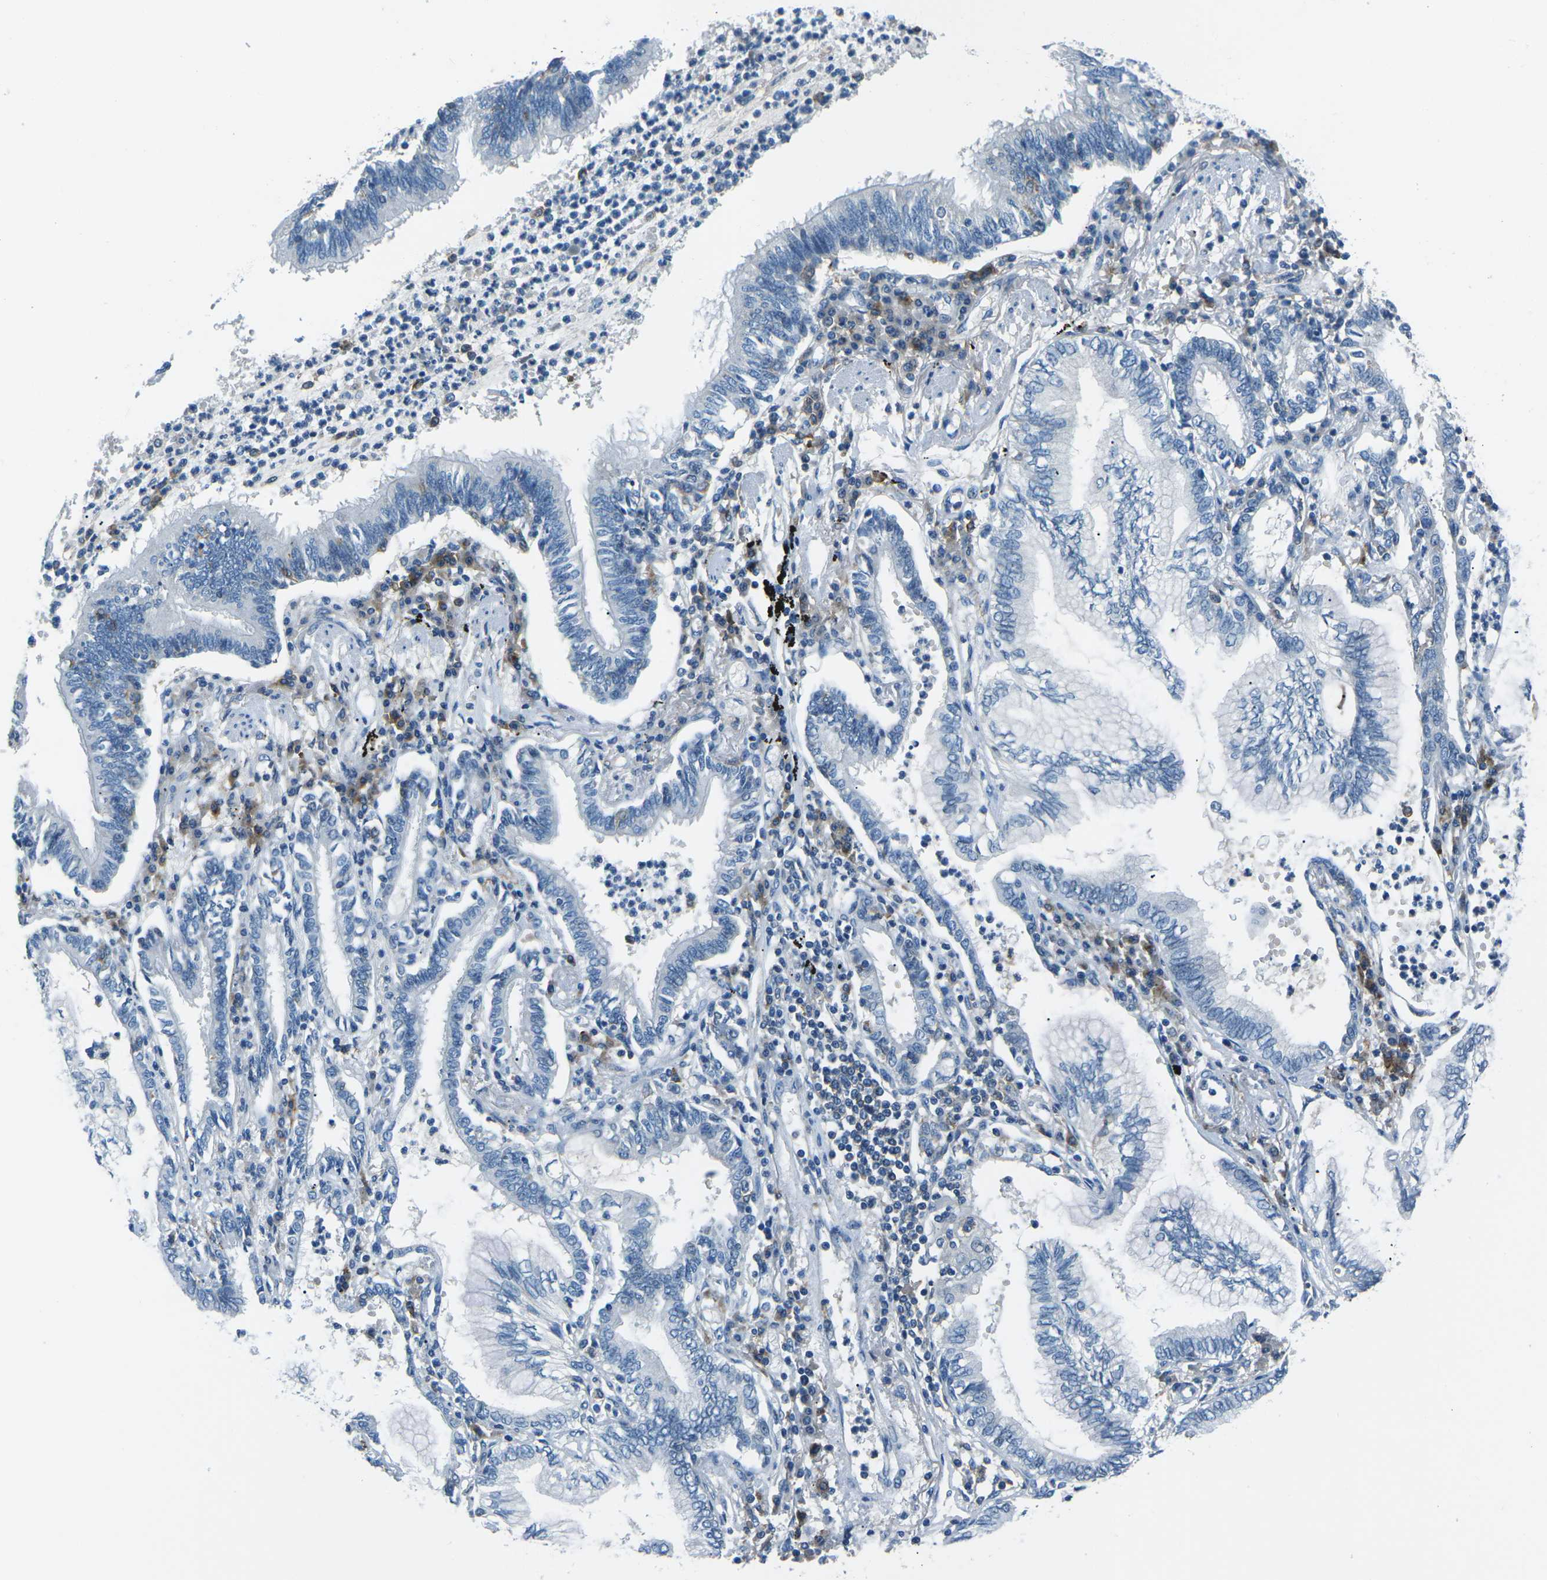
{"staining": {"intensity": "negative", "quantity": "none", "location": "none"}, "tissue": "lung cancer", "cell_type": "Tumor cells", "image_type": "cancer", "snomed": [{"axis": "morphology", "description": "Normal tissue, NOS"}, {"axis": "morphology", "description": "Adenocarcinoma, NOS"}, {"axis": "topography", "description": "Bronchus"}, {"axis": "topography", "description": "Lung"}], "caption": "Protein analysis of lung cancer displays no significant expression in tumor cells.", "gene": "CD1D", "patient": {"sex": "female", "age": 70}}